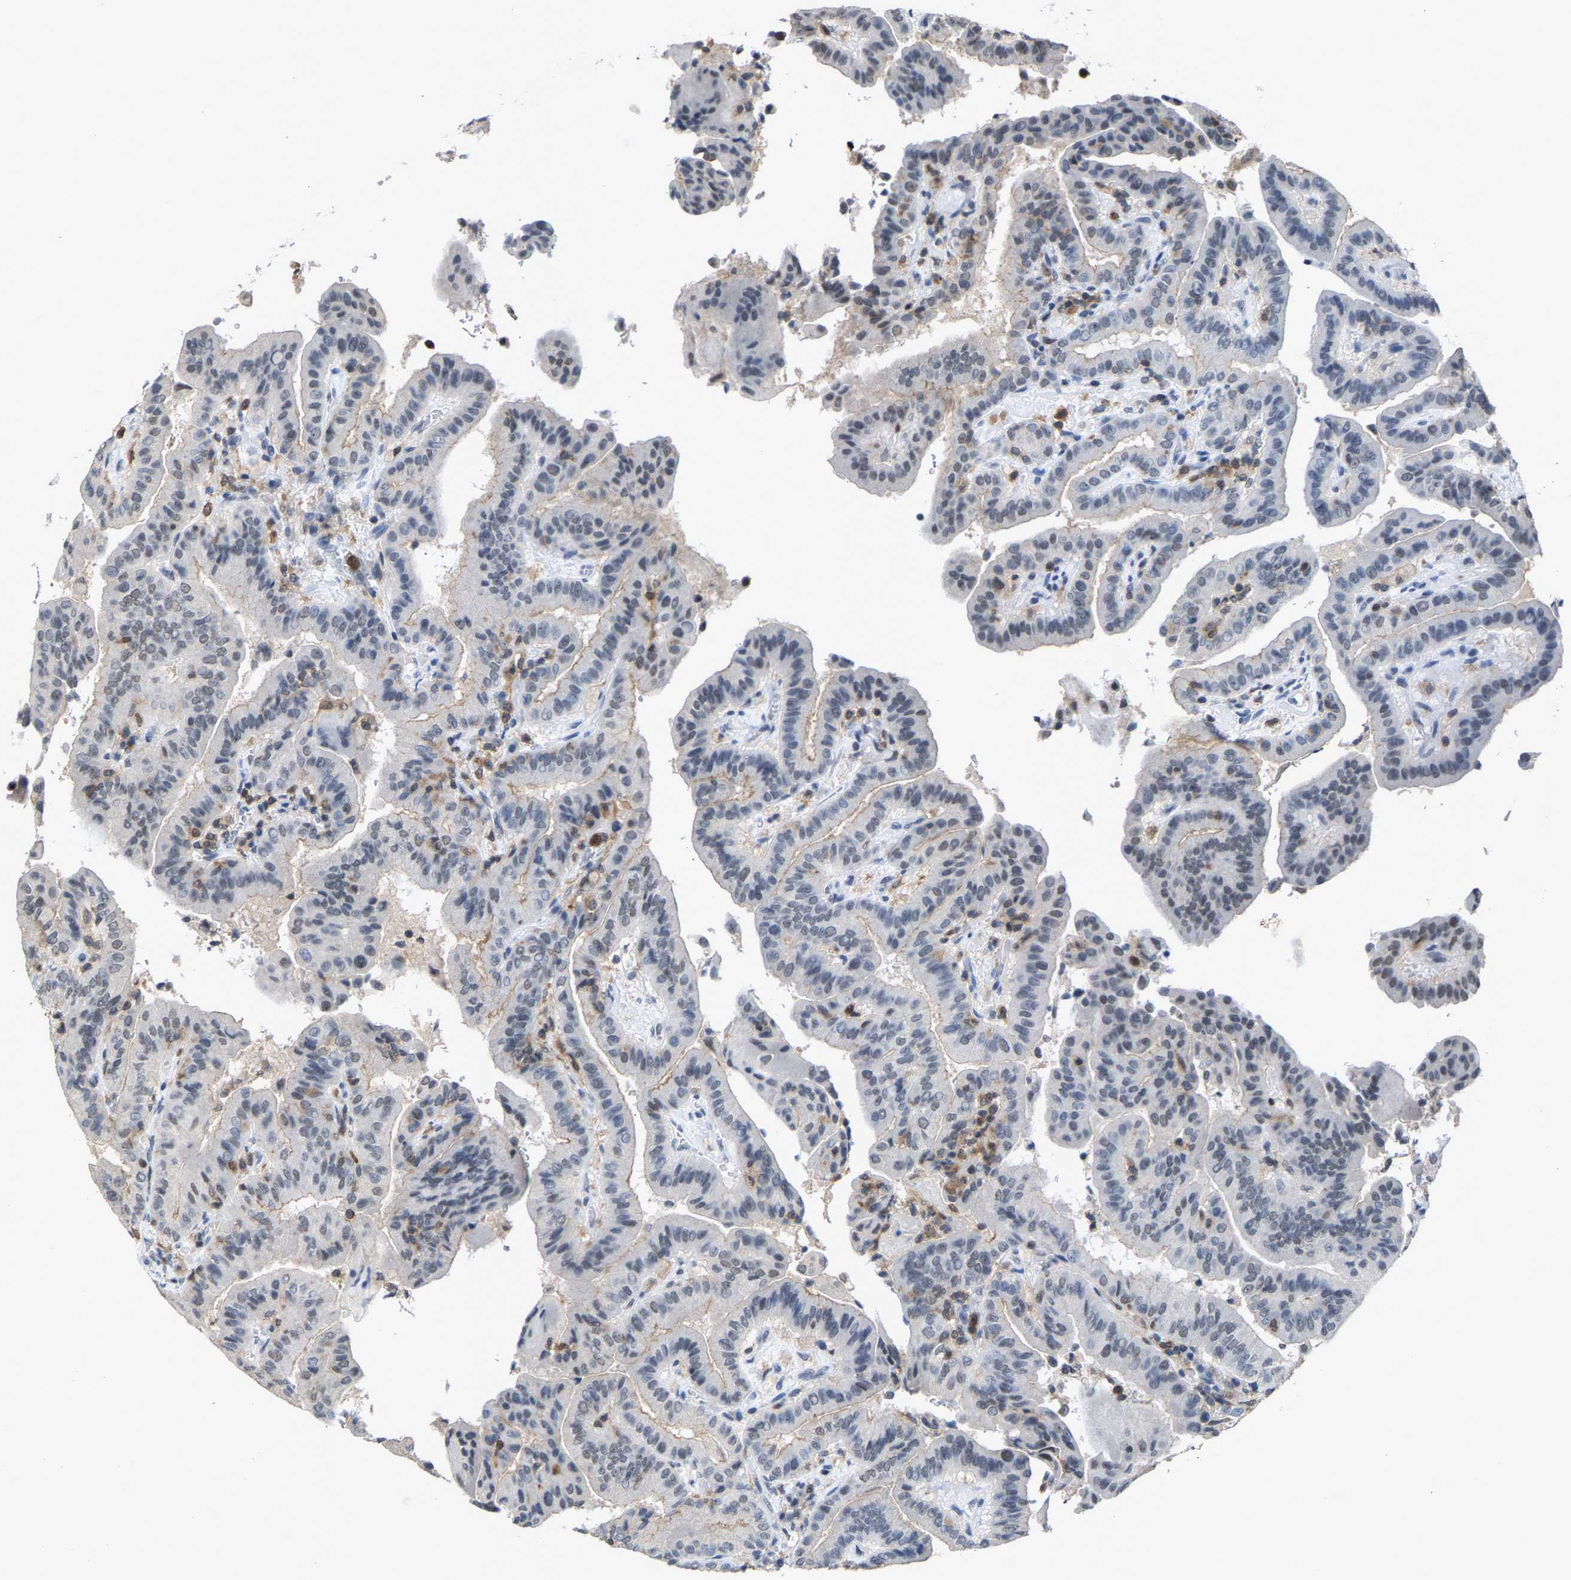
{"staining": {"intensity": "weak", "quantity": "<25%", "location": "nuclear"}, "tissue": "thyroid cancer", "cell_type": "Tumor cells", "image_type": "cancer", "snomed": [{"axis": "morphology", "description": "Papillary adenocarcinoma, NOS"}, {"axis": "topography", "description": "Thyroid gland"}], "caption": "A photomicrograph of thyroid cancer stained for a protein shows no brown staining in tumor cells.", "gene": "FGD3", "patient": {"sex": "male", "age": 33}}